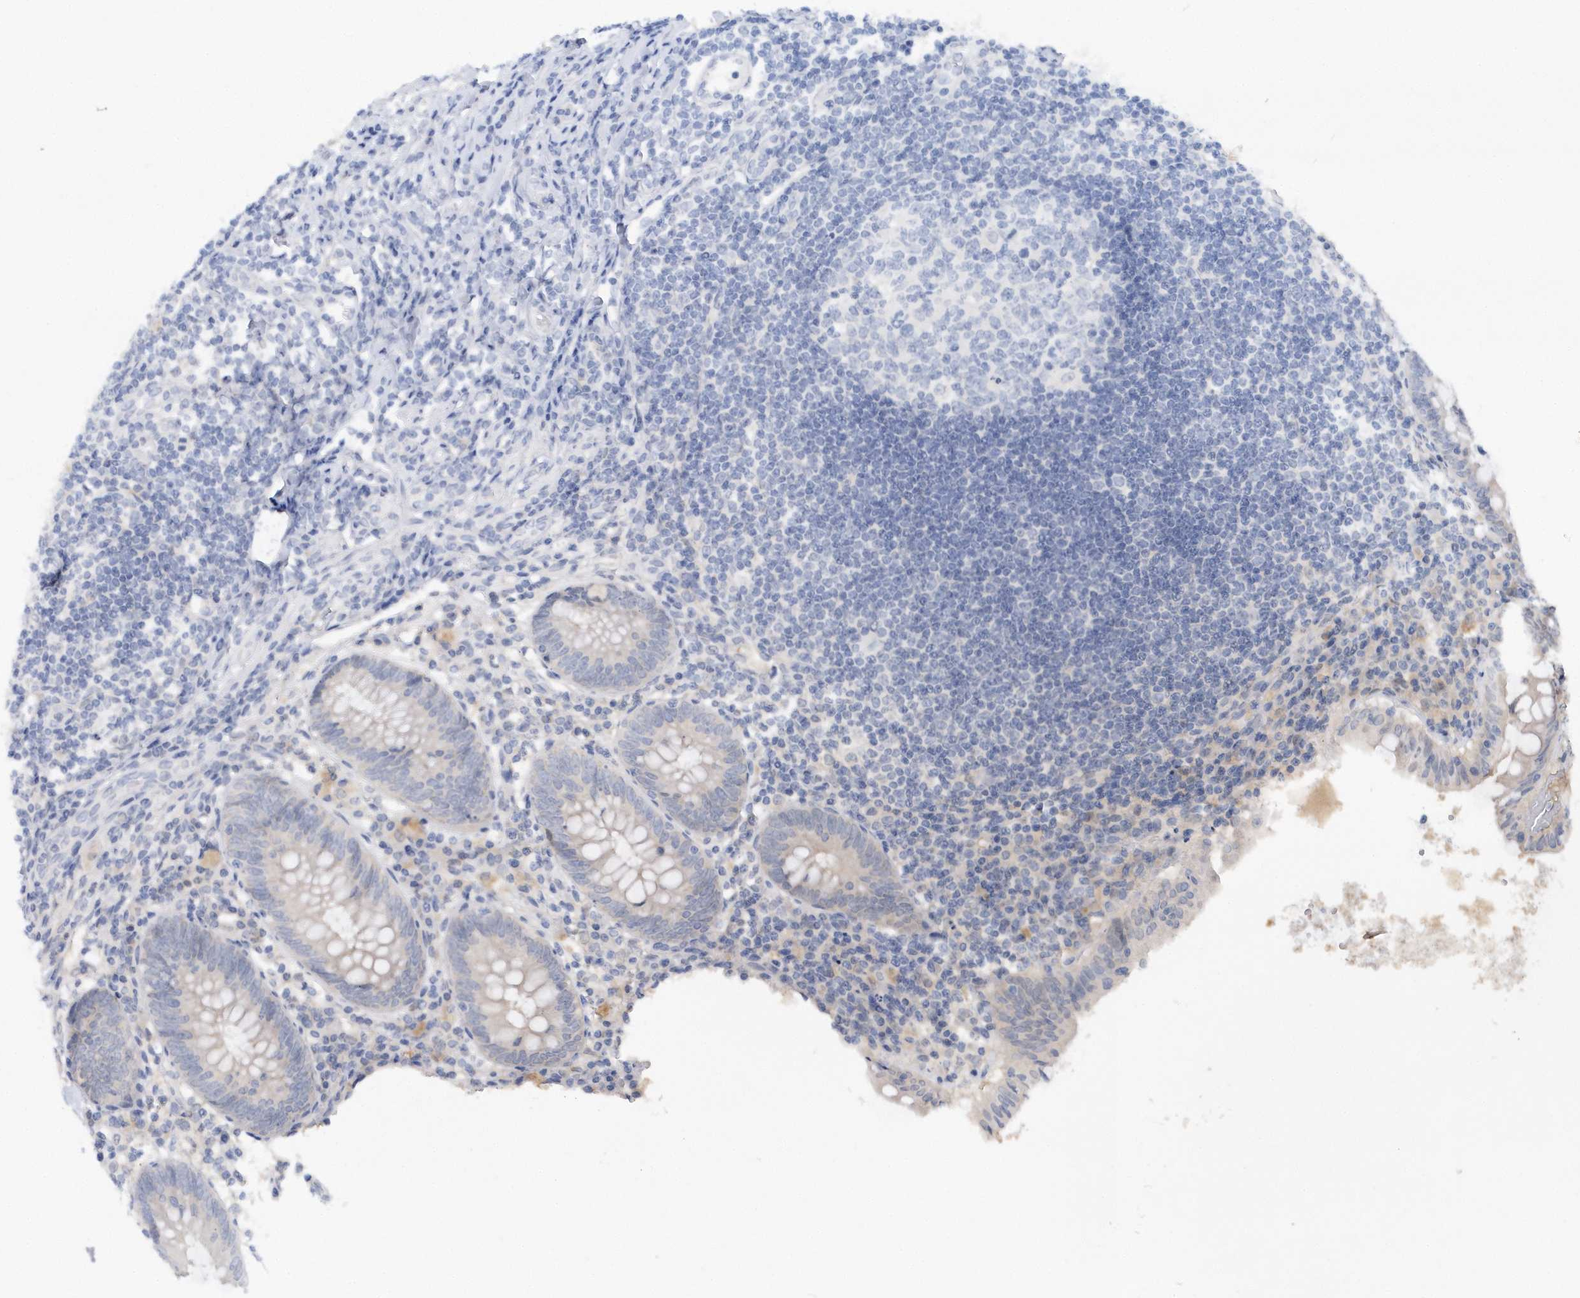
{"staining": {"intensity": "negative", "quantity": "none", "location": "none"}, "tissue": "appendix", "cell_type": "Glandular cells", "image_type": "normal", "snomed": [{"axis": "morphology", "description": "Normal tissue, NOS"}, {"axis": "topography", "description": "Appendix"}], "caption": "This photomicrograph is of unremarkable appendix stained with IHC to label a protein in brown with the nuclei are counter-stained blue. There is no staining in glandular cells.", "gene": "RPEL1", "patient": {"sex": "female", "age": 54}}